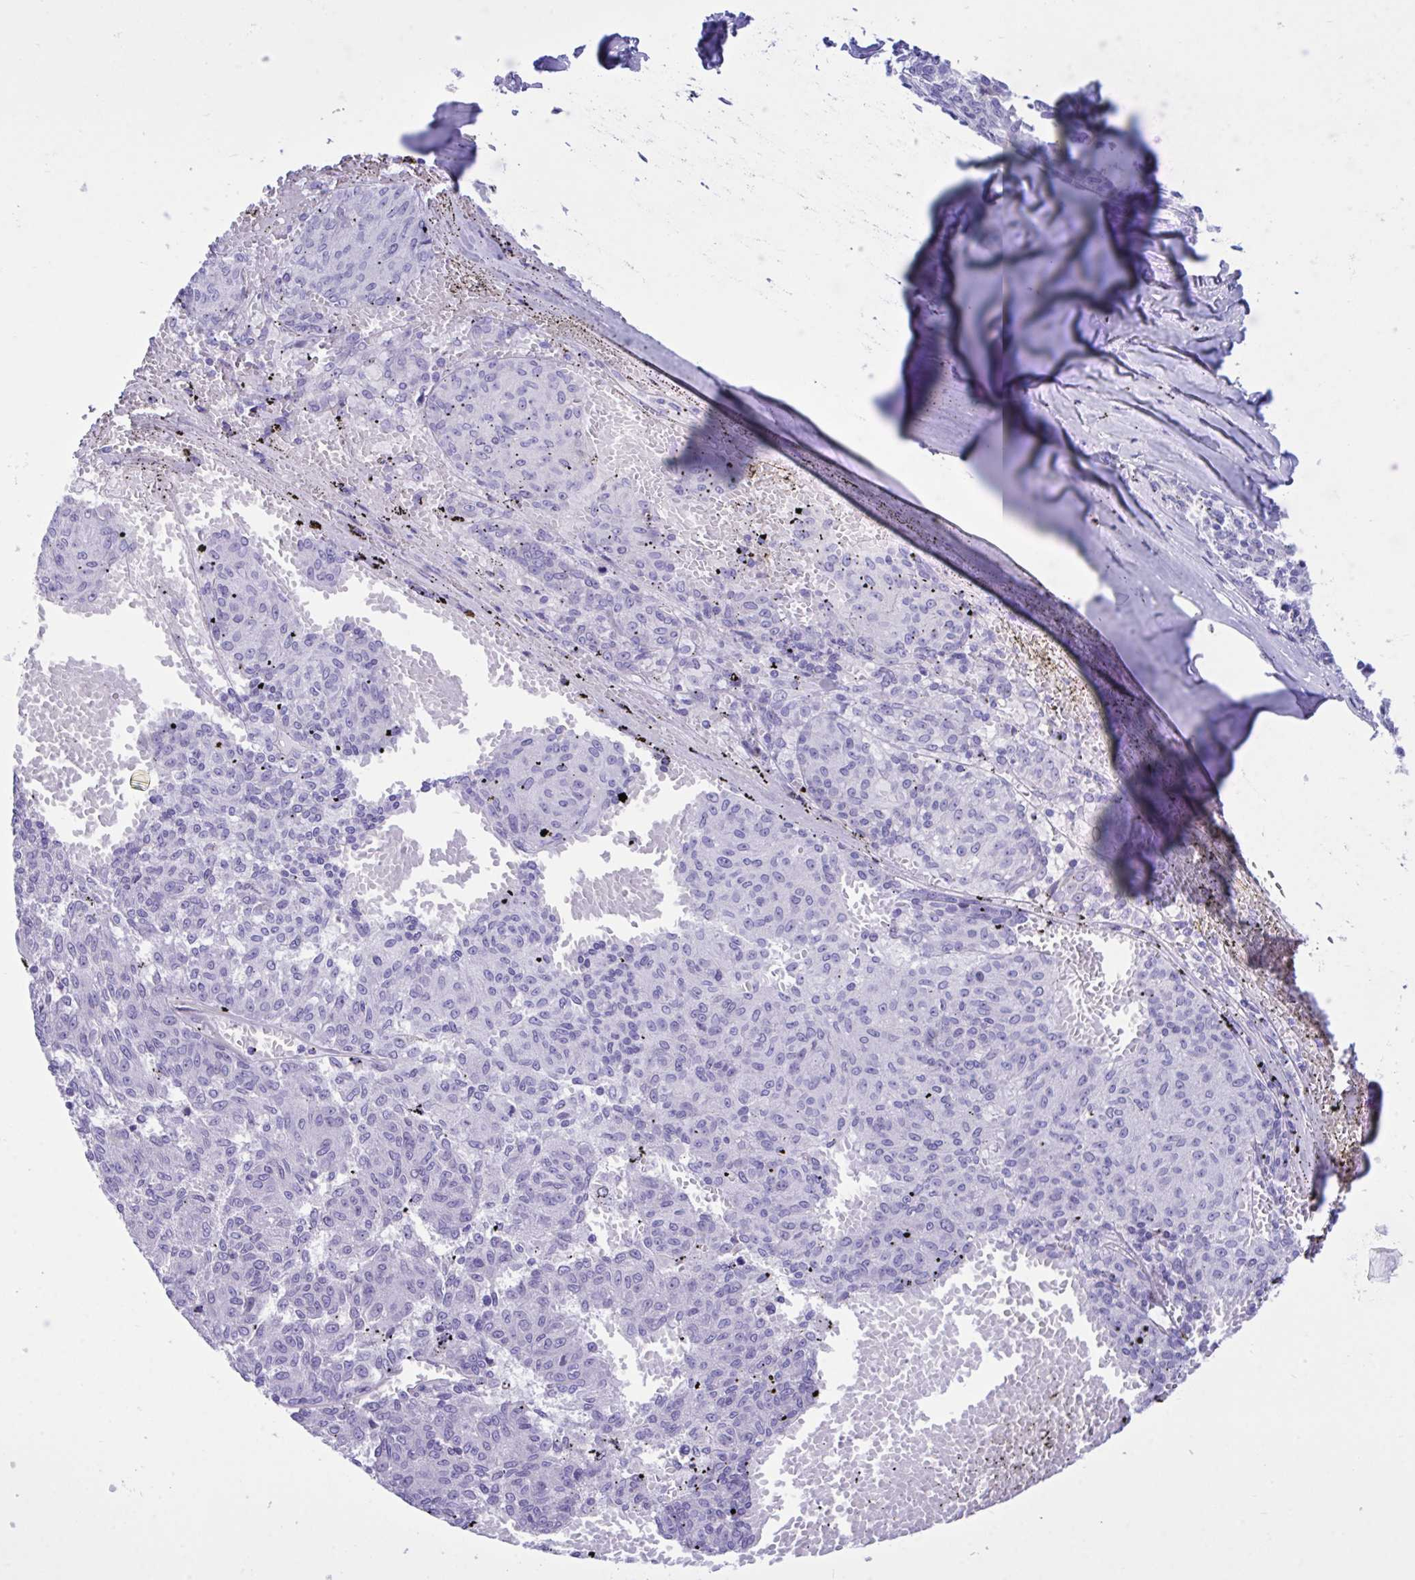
{"staining": {"intensity": "negative", "quantity": "none", "location": "none"}, "tissue": "melanoma", "cell_type": "Tumor cells", "image_type": "cancer", "snomed": [{"axis": "morphology", "description": "Malignant melanoma, NOS"}, {"axis": "topography", "description": "Skin"}], "caption": "Image shows no significant protein staining in tumor cells of melanoma.", "gene": "BEX5", "patient": {"sex": "female", "age": 72}}